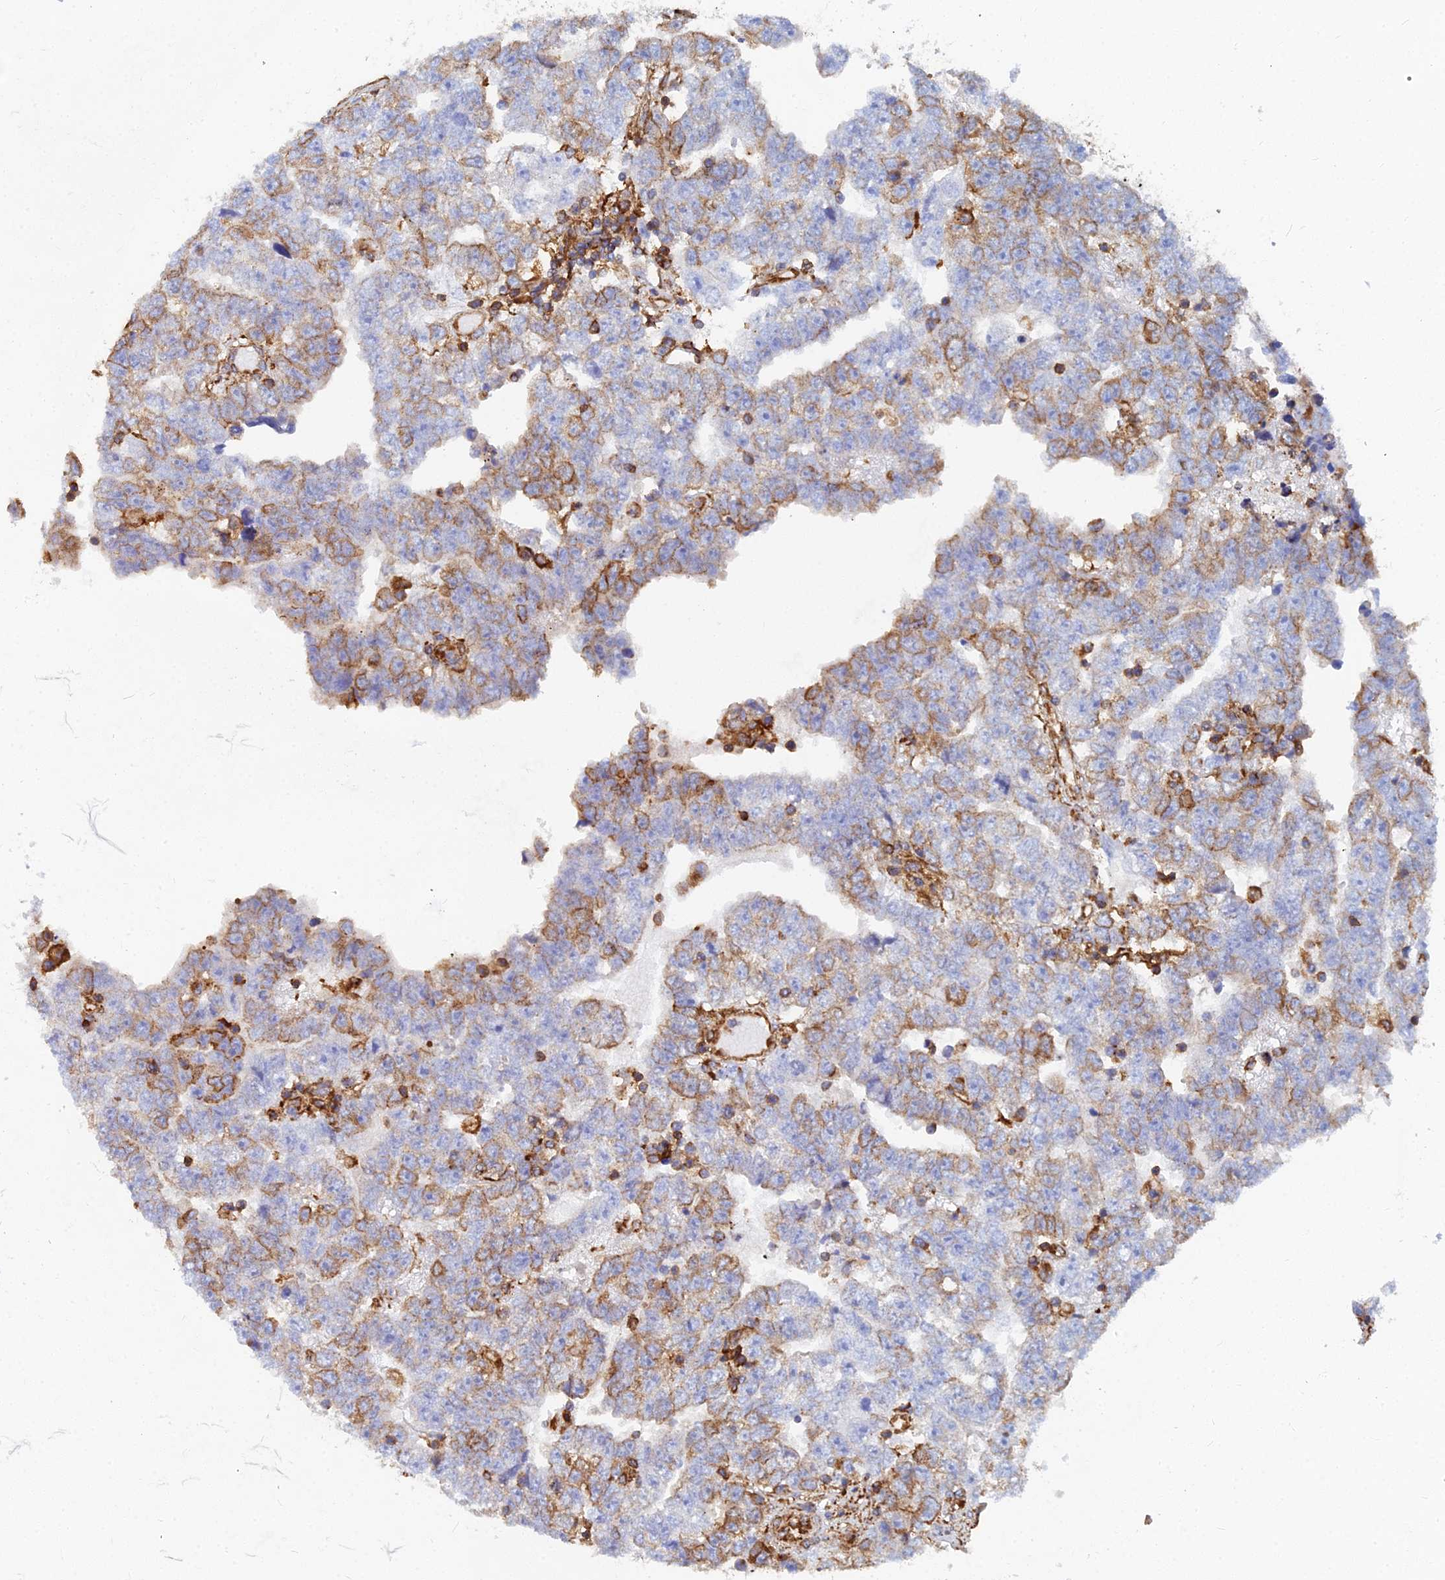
{"staining": {"intensity": "moderate", "quantity": "25%-75%", "location": "cytoplasmic/membranous"}, "tissue": "testis cancer", "cell_type": "Tumor cells", "image_type": "cancer", "snomed": [{"axis": "morphology", "description": "Carcinoma, Embryonal, NOS"}, {"axis": "topography", "description": "Testis"}], "caption": "Approximately 25%-75% of tumor cells in human testis embryonal carcinoma reveal moderate cytoplasmic/membranous protein expression as visualized by brown immunohistochemical staining.", "gene": "GPR42", "patient": {"sex": "male", "age": 25}}